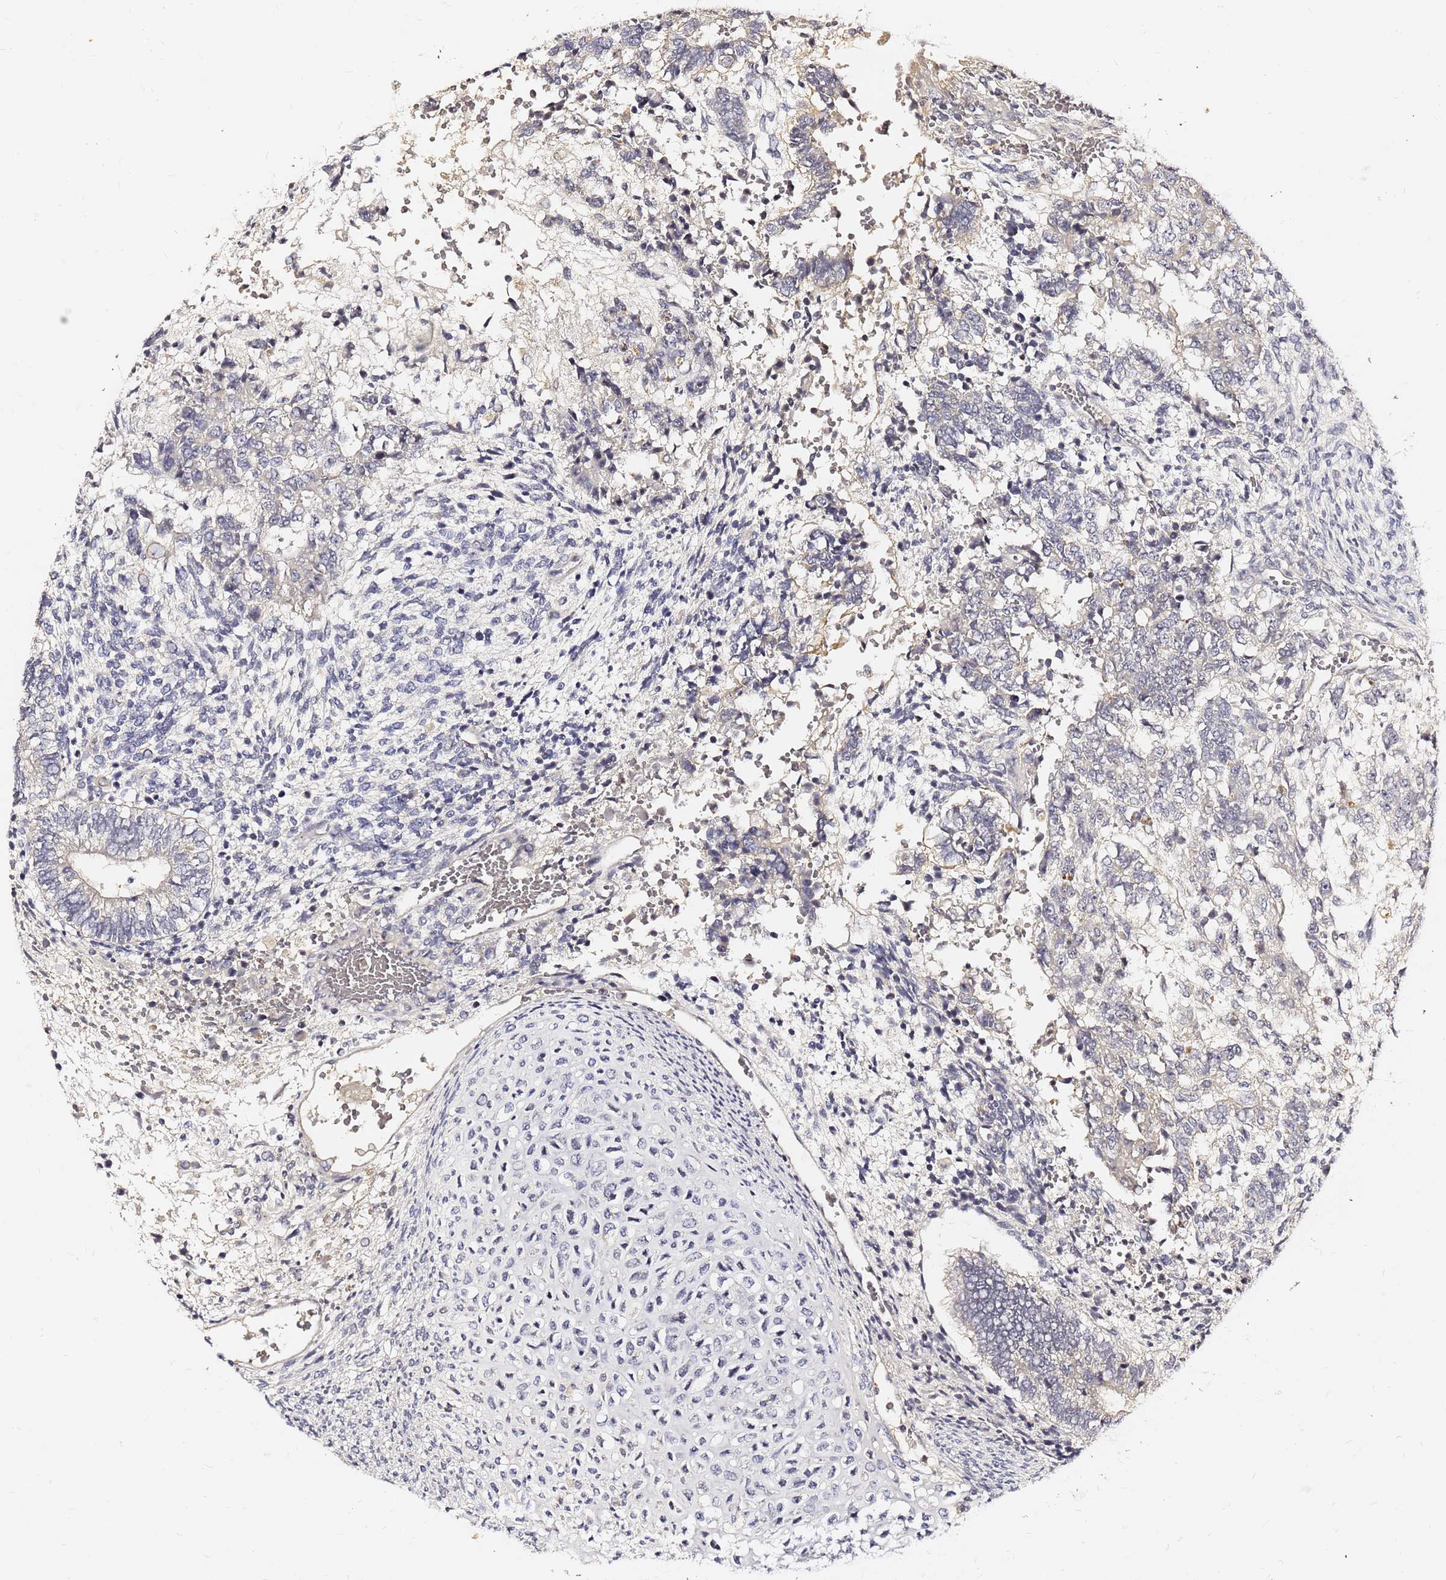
{"staining": {"intensity": "negative", "quantity": "none", "location": "none"}, "tissue": "testis cancer", "cell_type": "Tumor cells", "image_type": "cancer", "snomed": [{"axis": "morphology", "description": "Carcinoma, Embryonal, NOS"}, {"axis": "topography", "description": "Testis"}], "caption": "Image shows no protein staining in tumor cells of embryonal carcinoma (testis) tissue.", "gene": "FAM183A", "patient": {"sex": "male", "age": 23}}